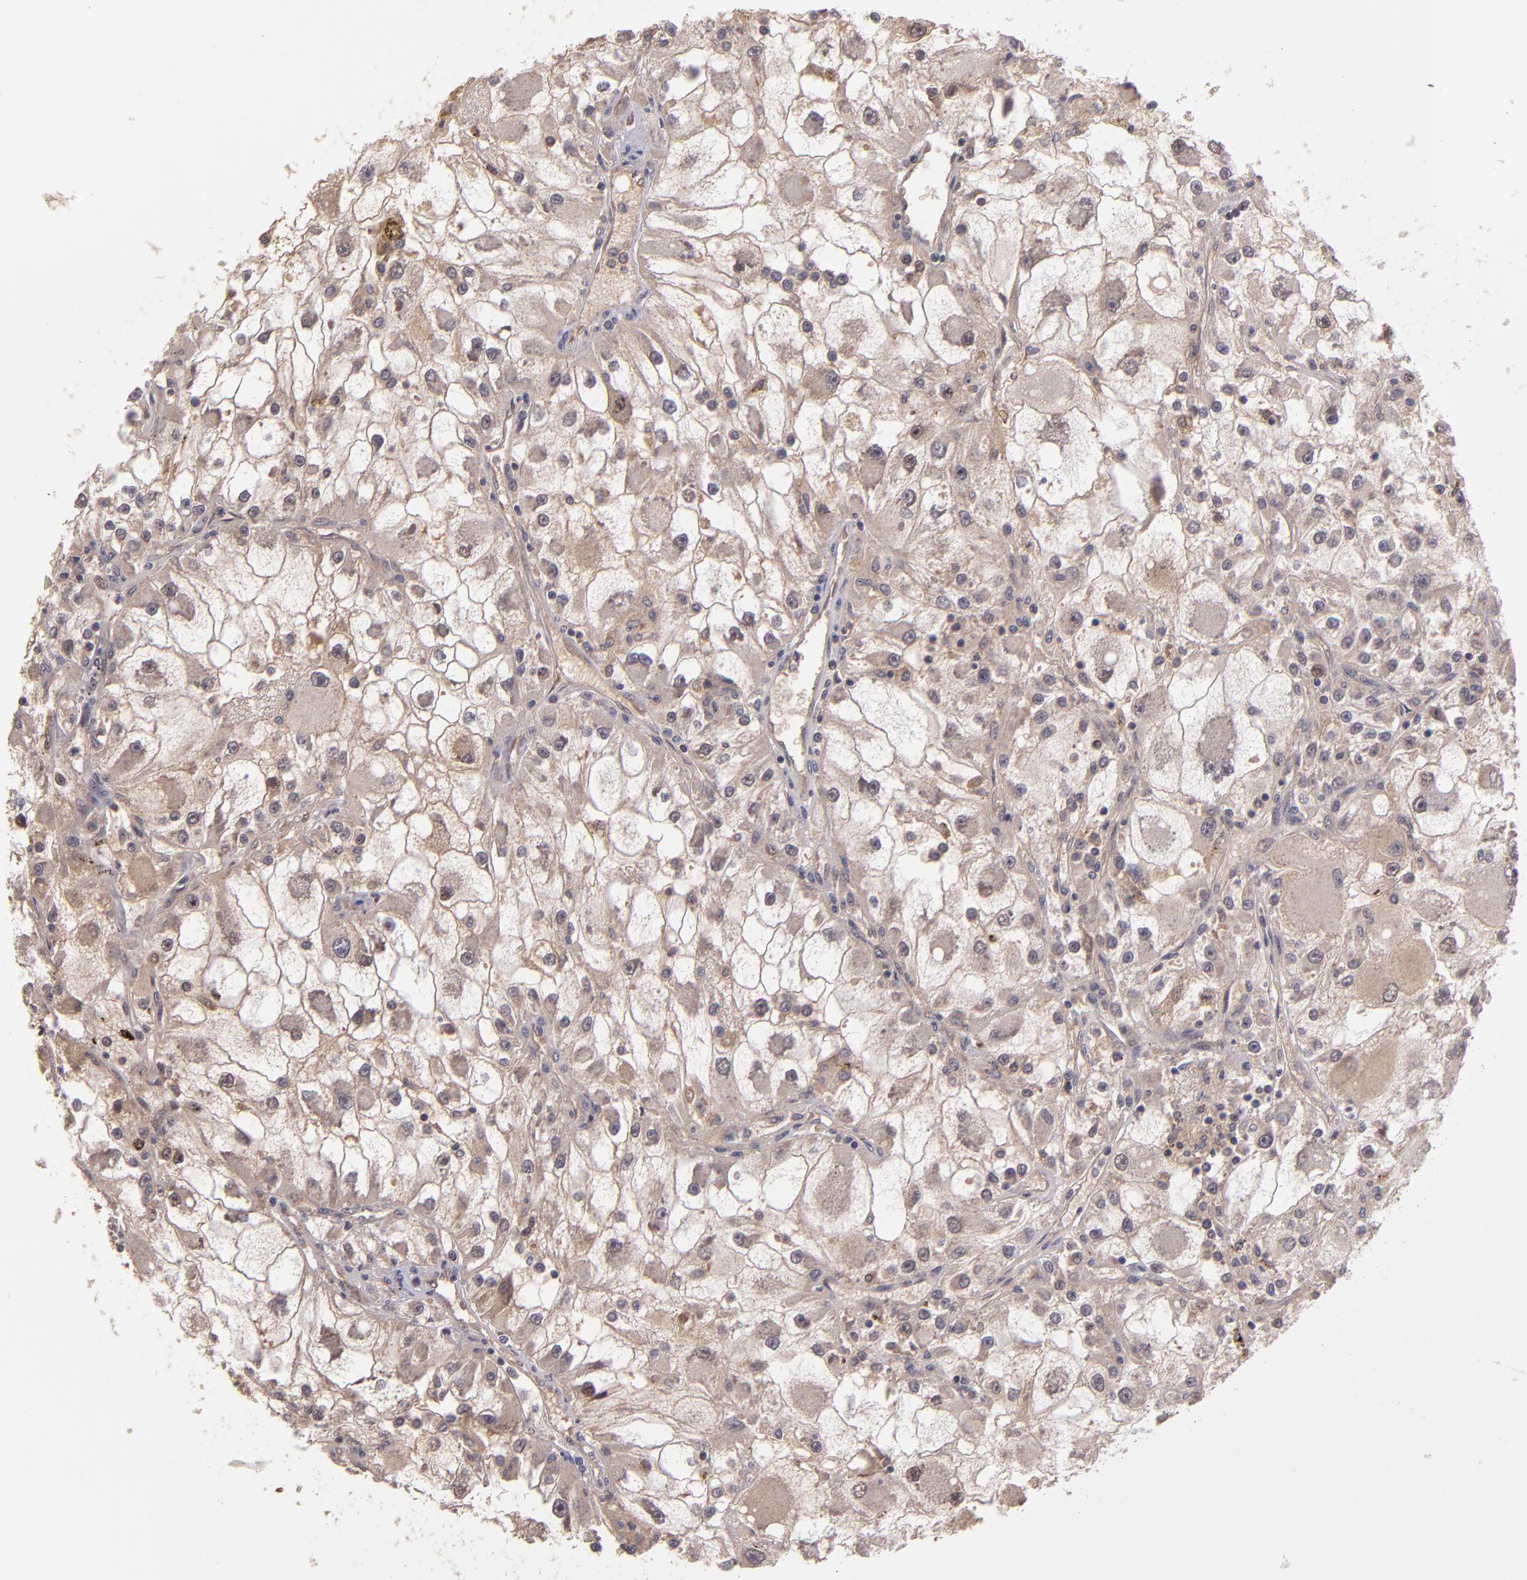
{"staining": {"intensity": "moderate", "quantity": "25%-75%", "location": "nuclear"}, "tissue": "renal cancer", "cell_type": "Tumor cells", "image_type": "cancer", "snomed": [{"axis": "morphology", "description": "Adenocarcinoma, NOS"}, {"axis": "topography", "description": "Kidney"}], "caption": "Adenocarcinoma (renal) was stained to show a protein in brown. There is medium levels of moderate nuclear positivity in approximately 25%-75% of tumor cells. The staining was performed using DAB to visualize the protein expression in brown, while the nuclei were stained in blue with hematoxylin (Magnification: 20x).", "gene": "ABHD12B", "patient": {"sex": "female", "age": 73}}